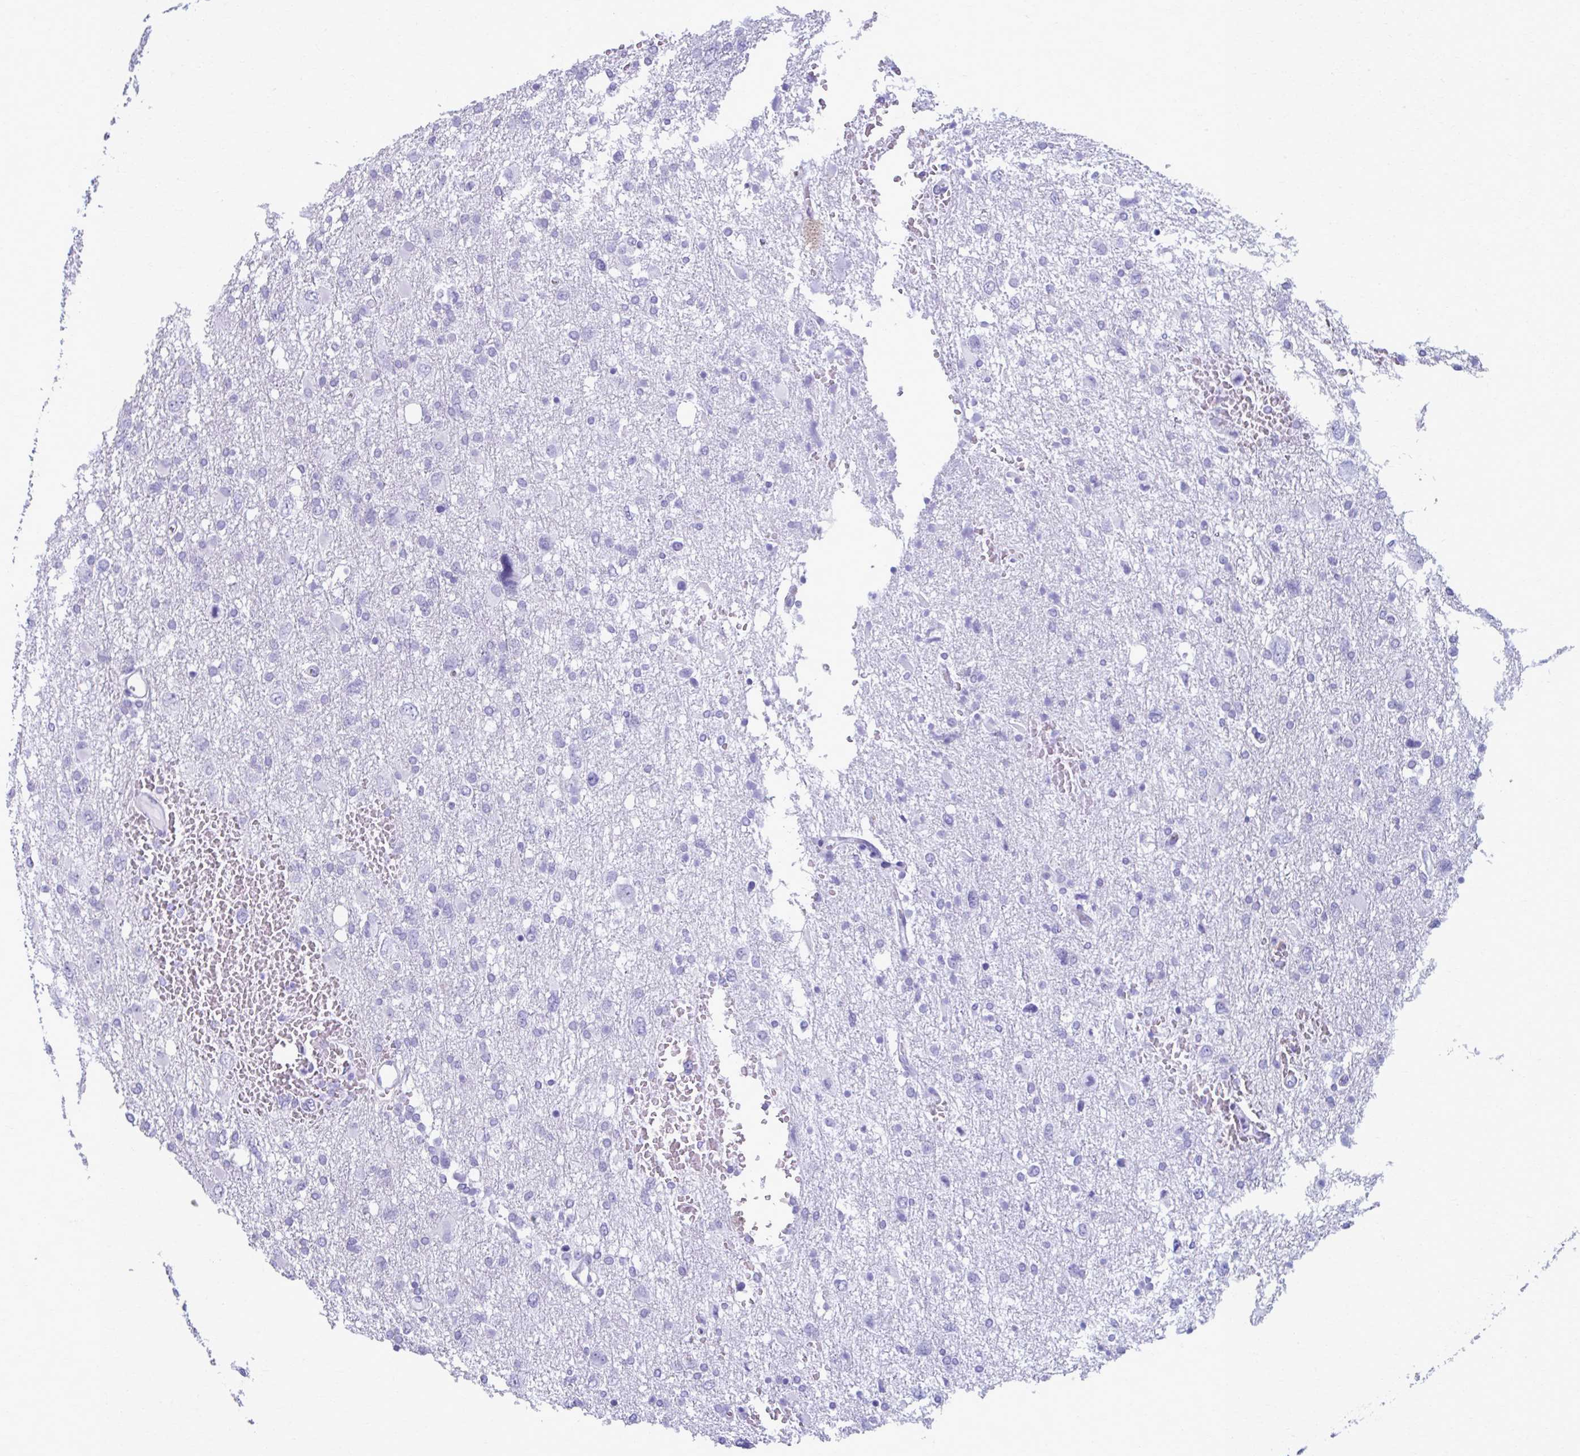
{"staining": {"intensity": "negative", "quantity": "none", "location": "none"}, "tissue": "glioma", "cell_type": "Tumor cells", "image_type": "cancer", "snomed": [{"axis": "morphology", "description": "Glioma, malignant, High grade"}, {"axis": "topography", "description": "Brain"}], "caption": "Immunohistochemical staining of glioma reveals no significant expression in tumor cells. Brightfield microscopy of immunohistochemistry stained with DAB (brown) and hematoxylin (blue), captured at high magnification.", "gene": "MPLKIP", "patient": {"sex": "male", "age": 61}}